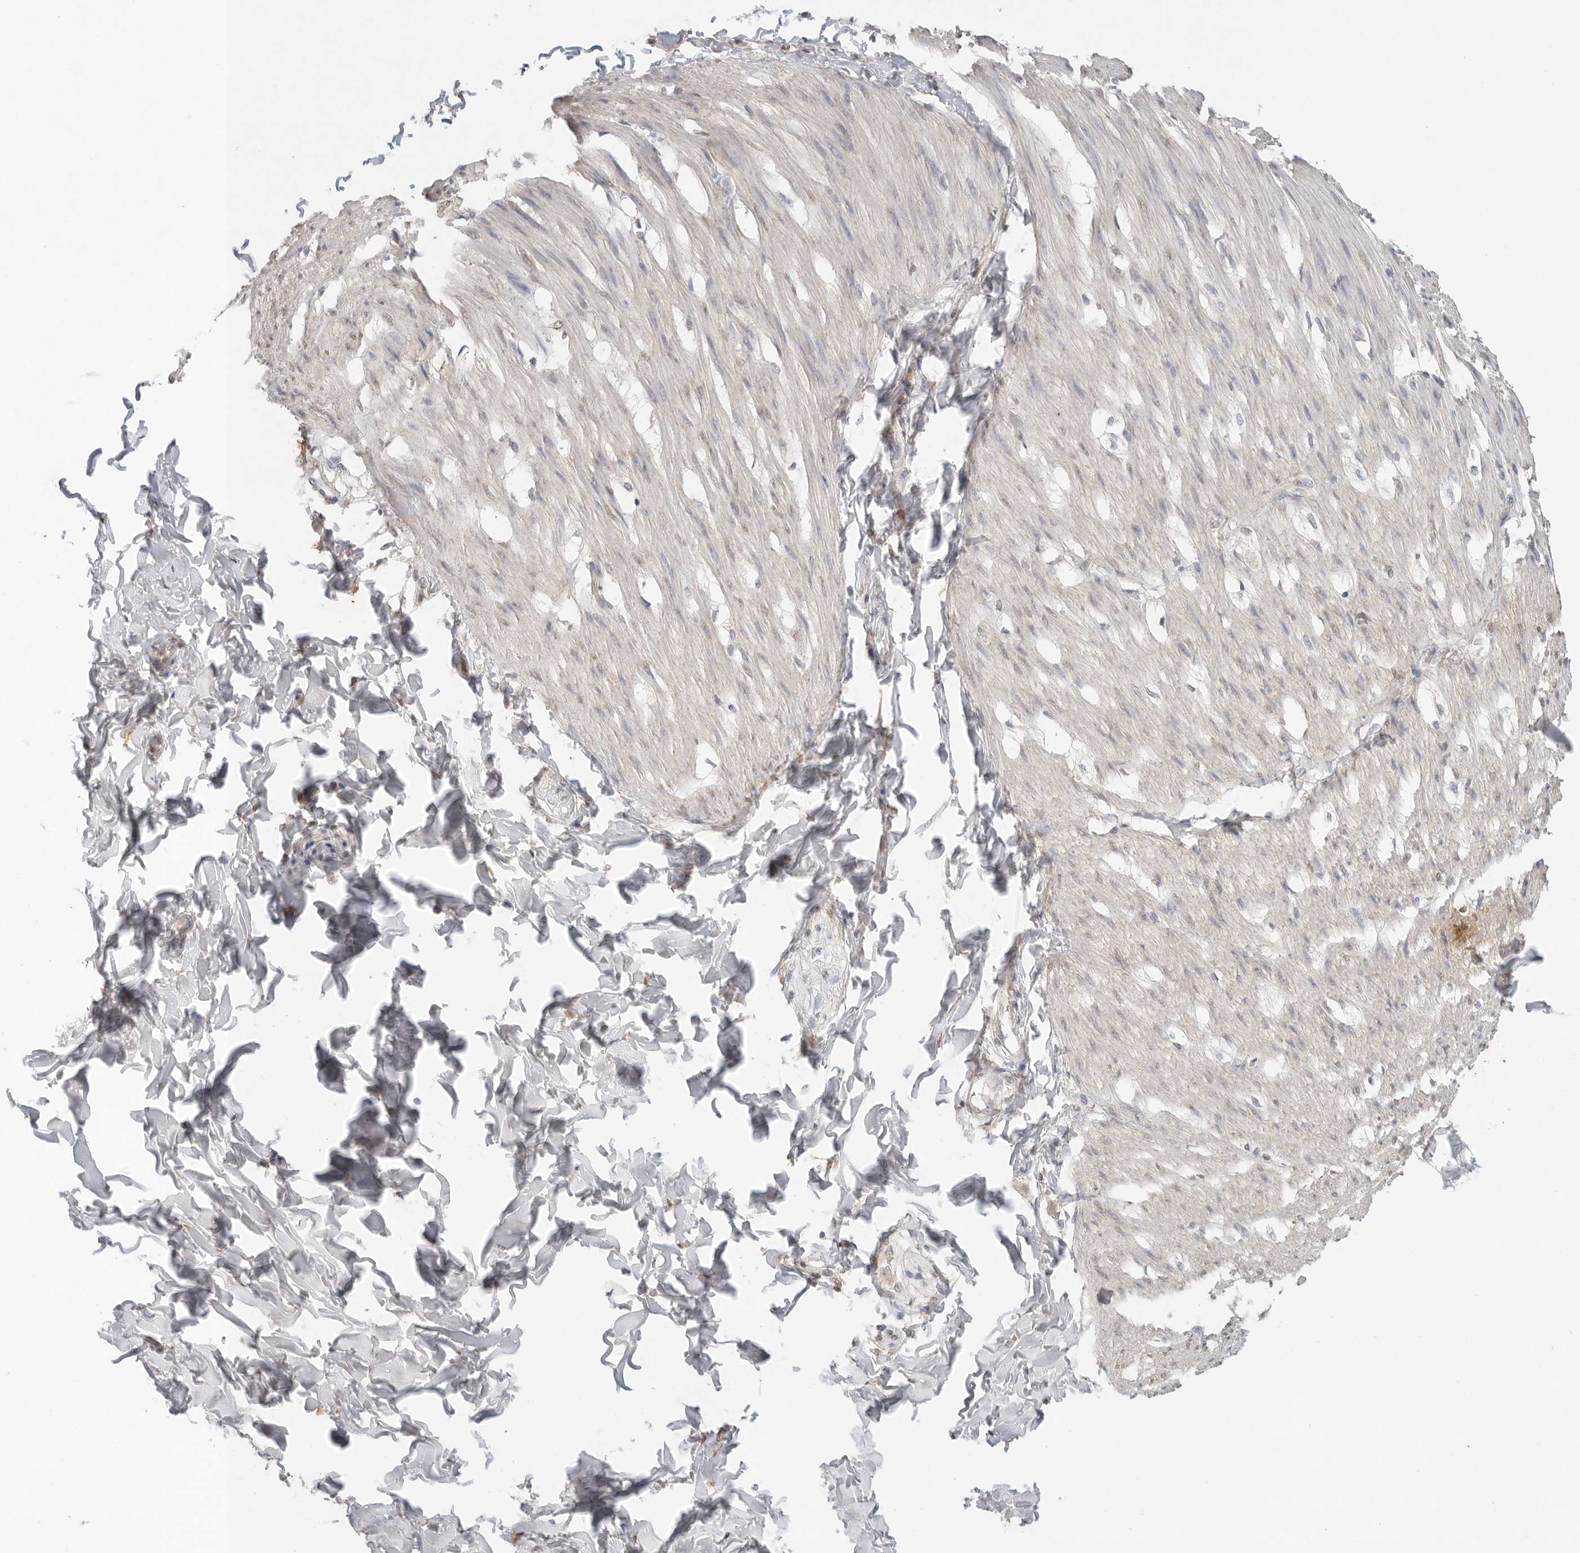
{"staining": {"intensity": "weak", "quantity": "<25%", "location": "cytoplasmic/membranous"}, "tissue": "smooth muscle", "cell_type": "Smooth muscle cells", "image_type": "normal", "snomed": [{"axis": "morphology", "description": "Normal tissue, NOS"}, {"axis": "morphology", "description": "Adenocarcinoma, NOS"}, {"axis": "topography", "description": "Smooth muscle"}, {"axis": "topography", "description": "Colon"}], "caption": "Immunohistochemistry (IHC) histopathology image of normal smooth muscle: human smooth muscle stained with DAB shows no significant protein expression in smooth muscle cells.", "gene": "KLK5", "patient": {"sex": "male", "age": 14}}